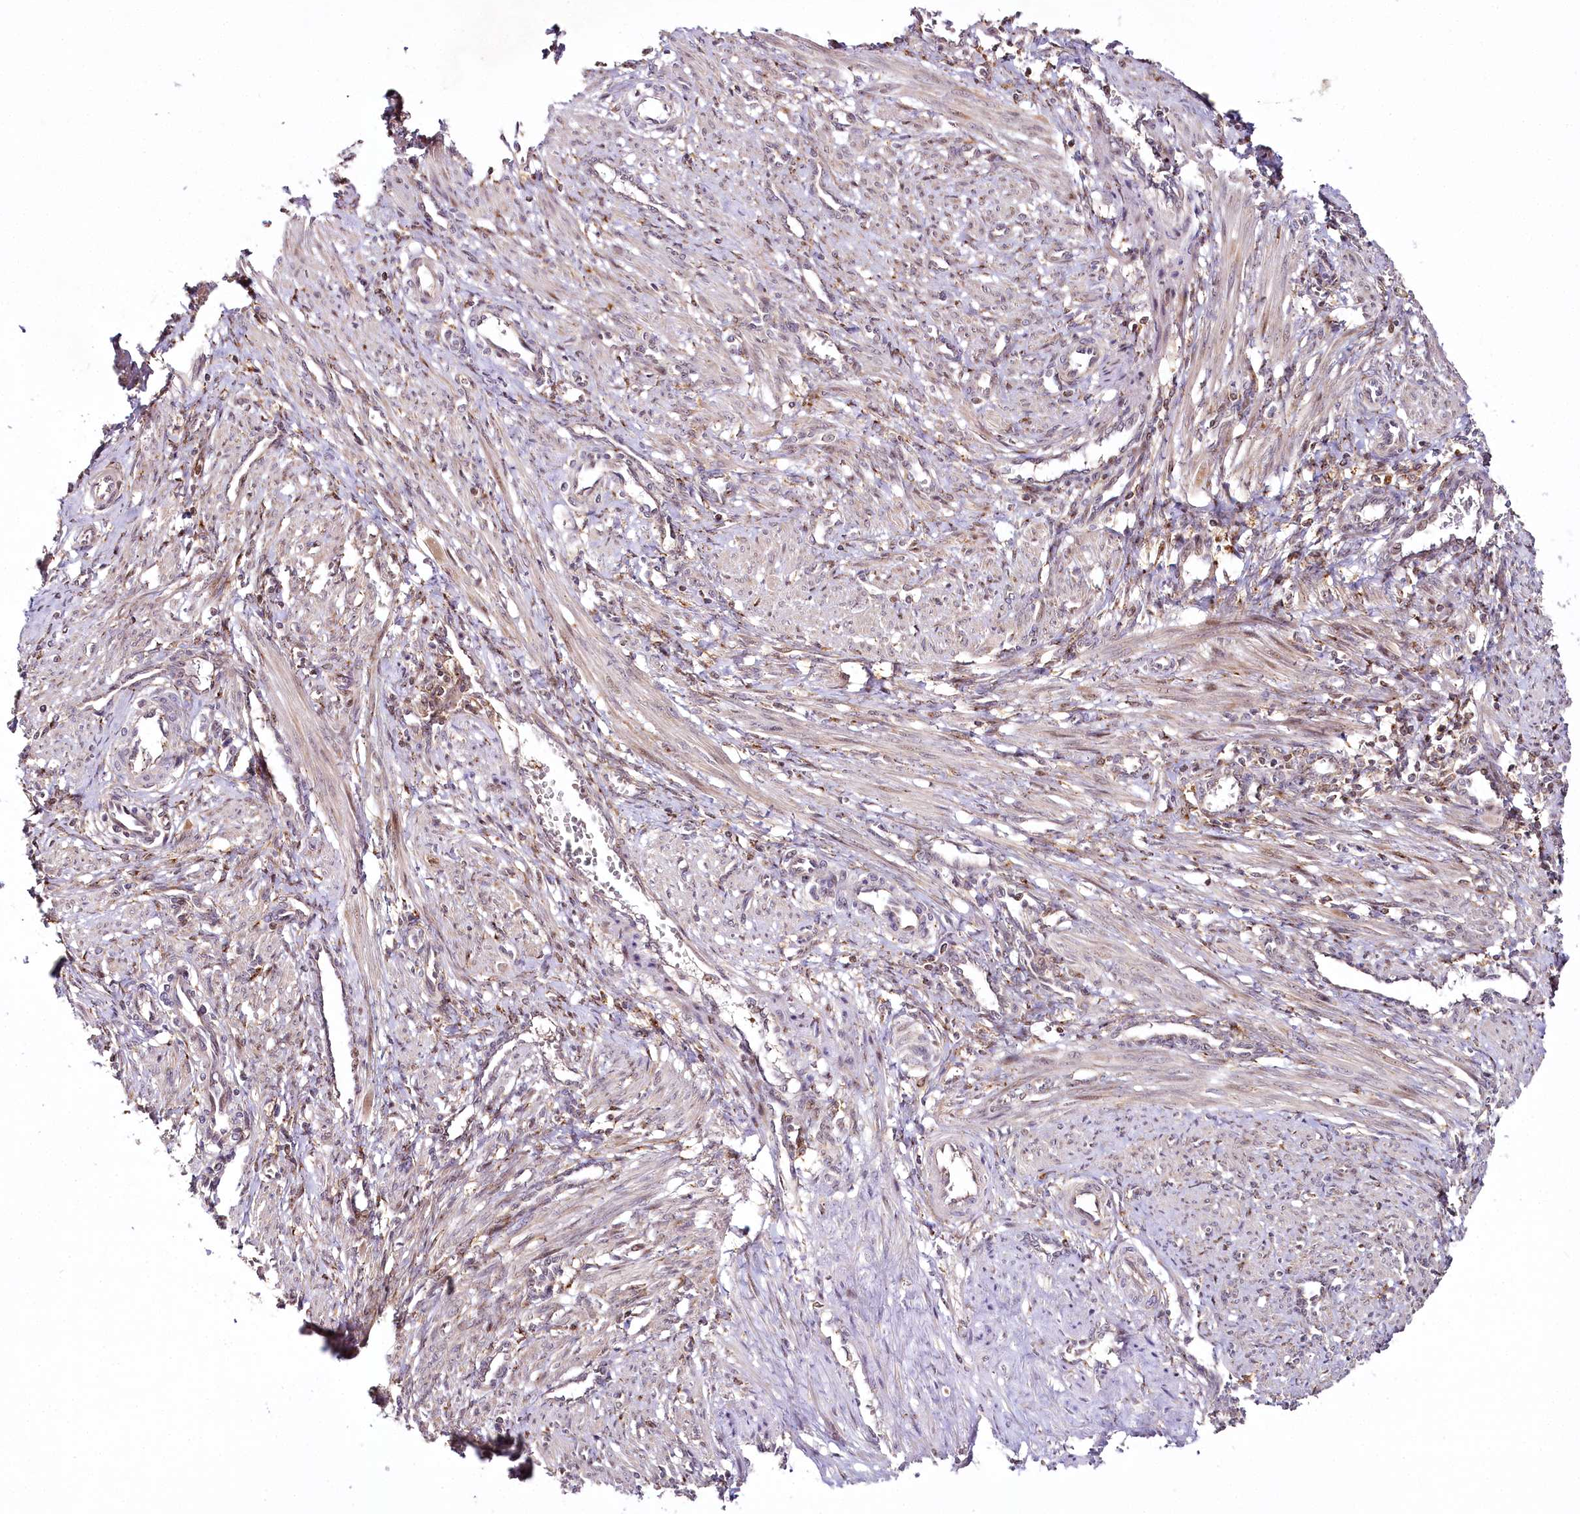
{"staining": {"intensity": "weak", "quantity": "25%-75%", "location": "cytoplasmic/membranous"}, "tissue": "smooth muscle", "cell_type": "Smooth muscle cells", "image_type": "normal", "snomed": [{"axis": "morphology", "description": "Normal tissue, NOS"}, {"axis": "topography", "description": "Endometrium"}], "caption": "Brown immunohistochemical staining in normal smooth muscle shows weak cytoplasmic/membranous positivity in about 25%-75% of smooth muscle cells.", "gene": "COPG1", "patient": {"sex": "female", "age": 33}}